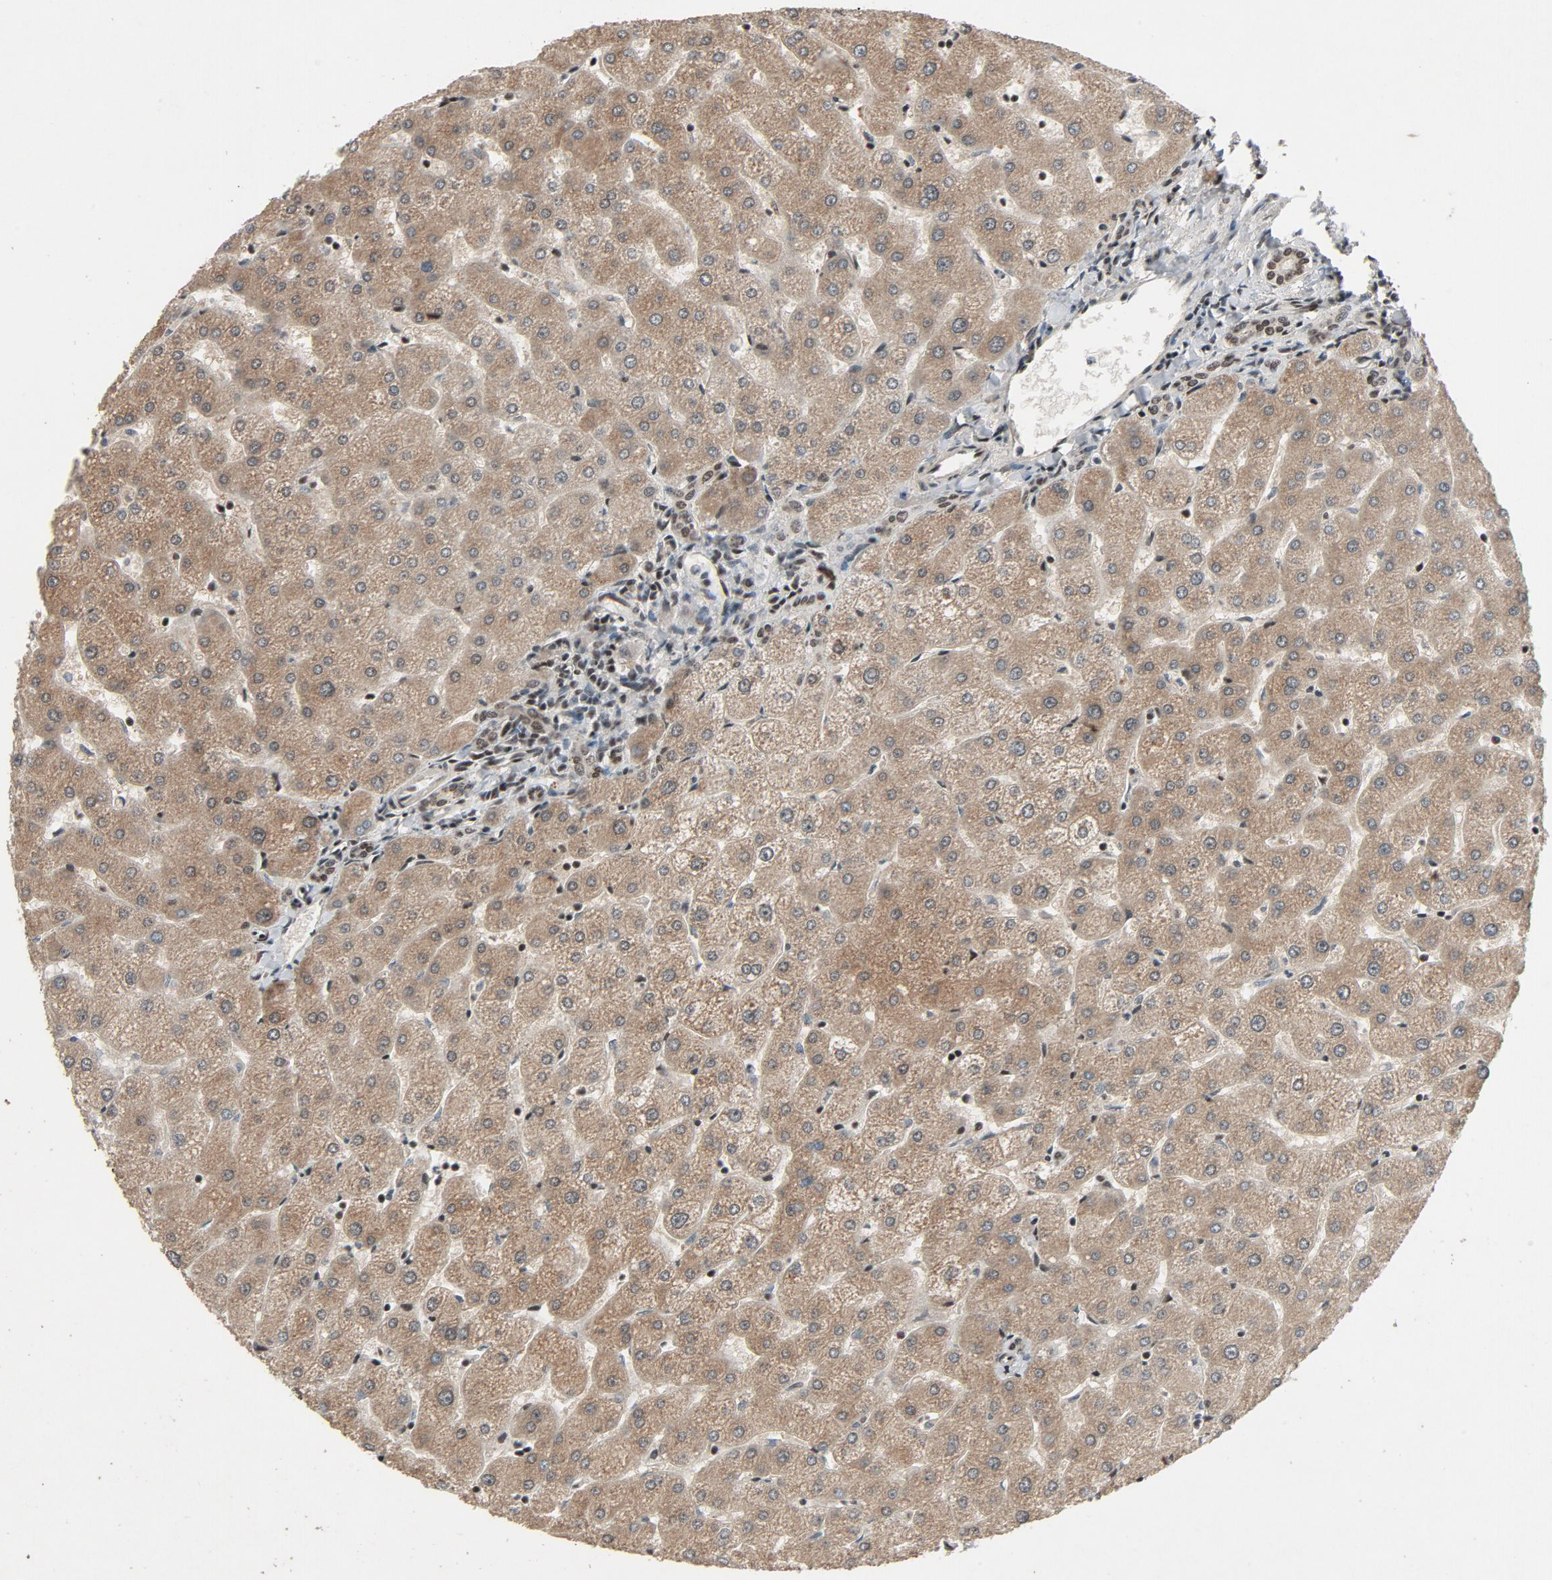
{"staining": {"intensity": "moderate", "quantity": ">75%", "location": "nuclear"}, "tissue": "liver", "cell_type": "Cholangiocytes", "image_type": "normal", "snomed": [{"axis": "morphology", "description": "Normal tissue, NOS"}, {"axis": "topography", "description": "Liver"}], "caption": "Human liver stained for a protein (brown) shows moderate nuclear positive positivity in approximately >75% of cholangiocytes.", "gene": "SMARCD1", "patient": {"sex": "male", "age": 67}}